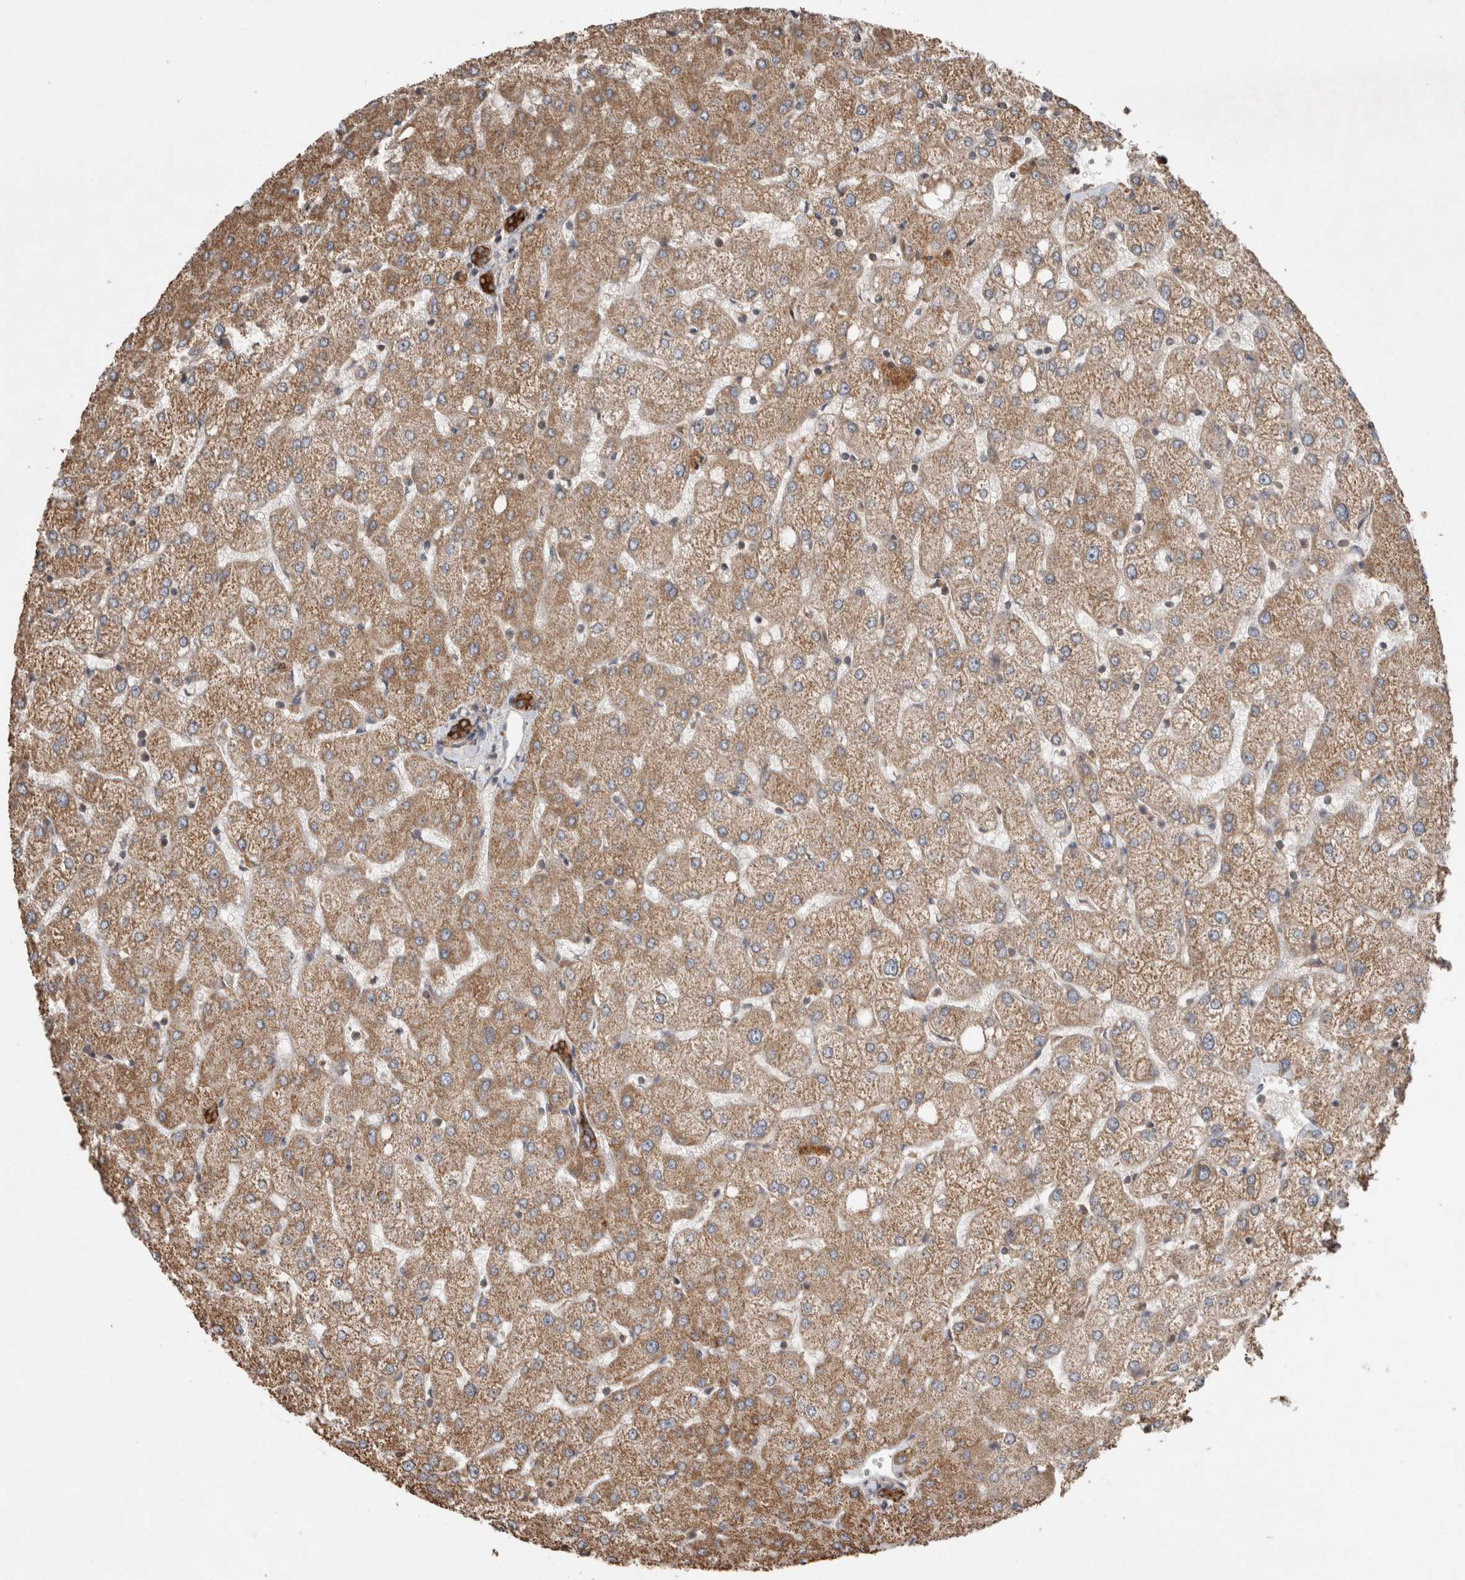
{"staining": {"intensity": "strong", "quantity": ">75%", "location": "cytoplasmic/membranous"}, "tissue": "liver", "cell_type": "Cholangiocytes", "image_type": "normal", "snomed": [{"axis": "morphology", "description": "Normal tissue, NOS"}, {"axis": "topography", "description": "Liver"}], "caption": "Immunohistochemical staining of unremarkable liver shows >75% levels of strong cytoplasmic/membranous protein positivity in about >75% of cholangiocytes. Immunohistochemistry (ihc) stains the protein in brown and the nuclei are stained blue.", "gene": "TRIM5", "patient": {"sex": "female", "age": 54}}